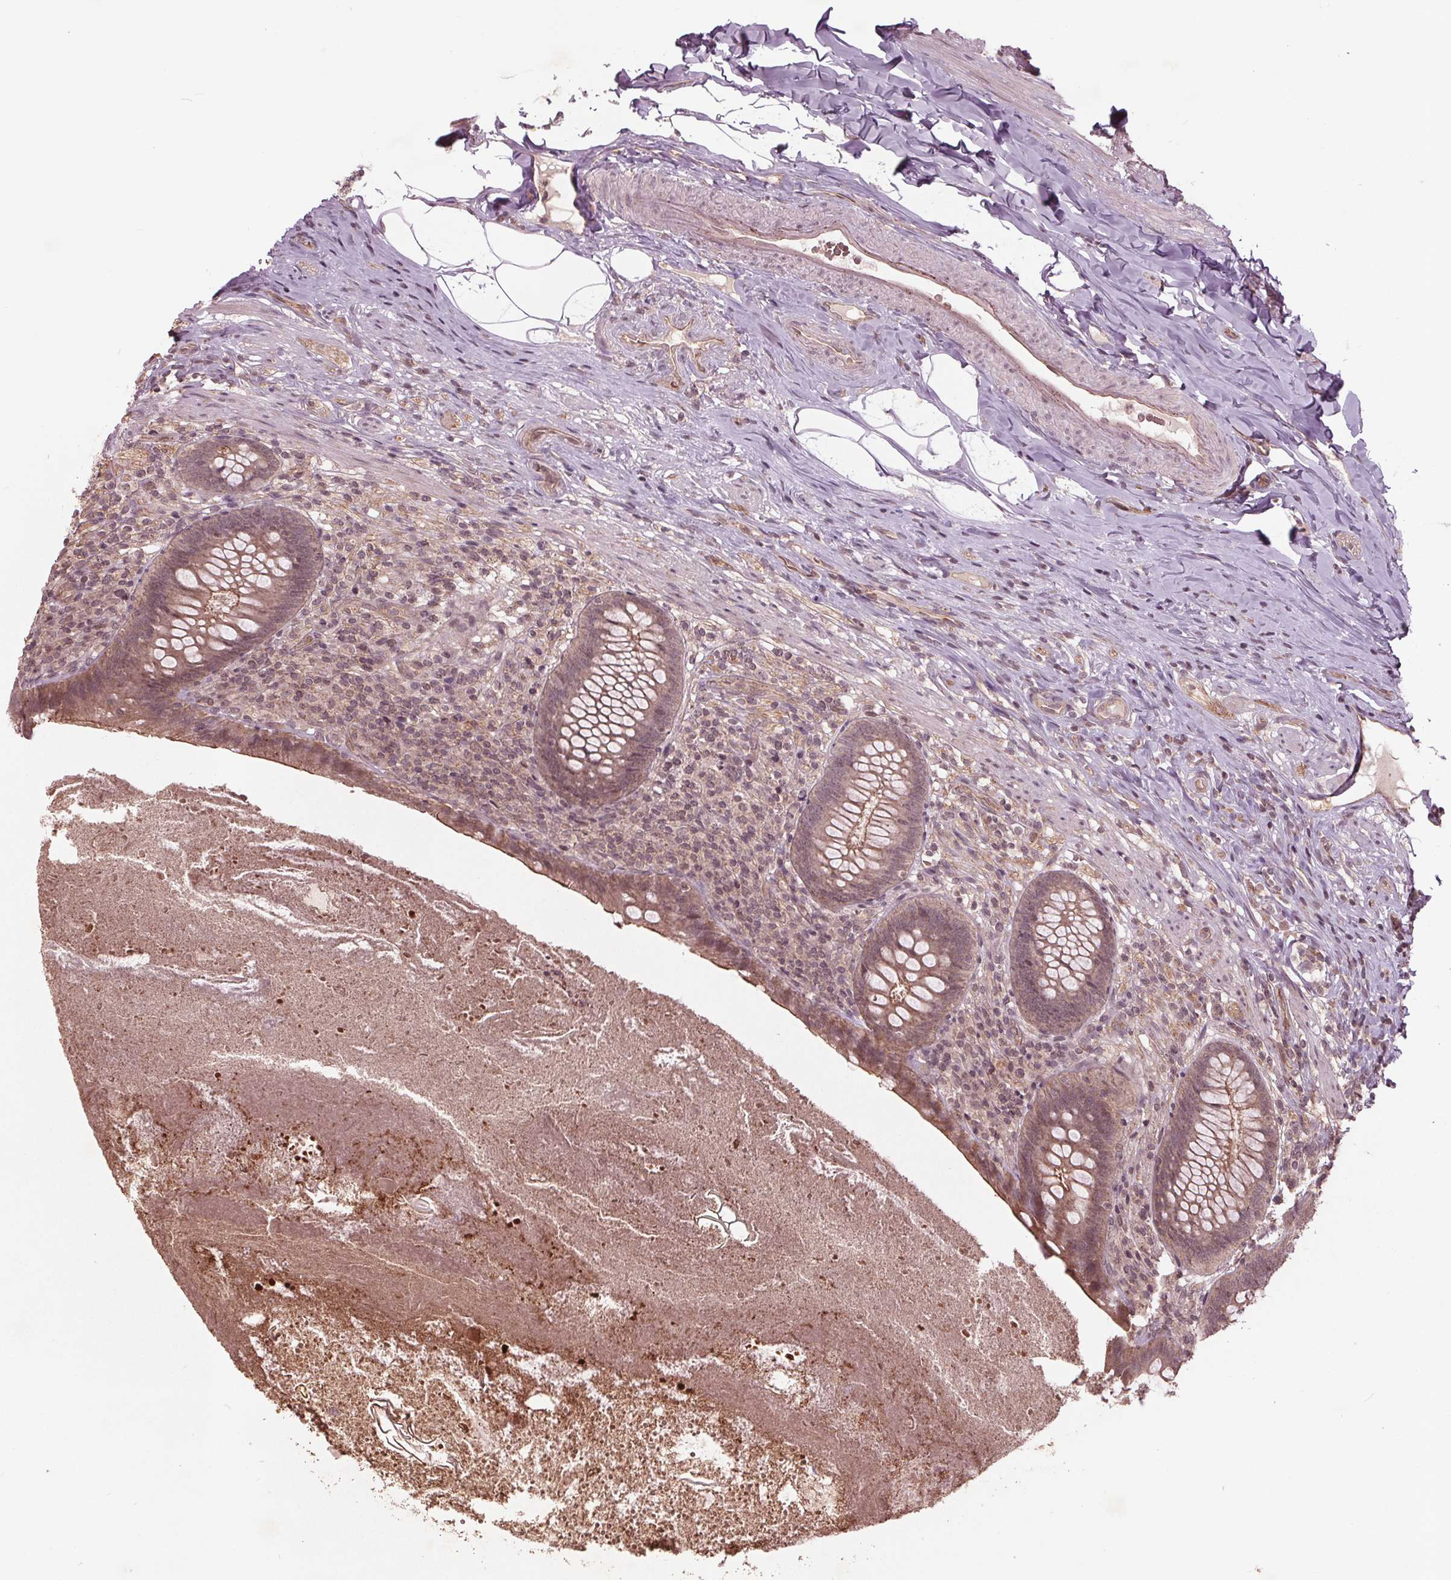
{"staining": {"intensity": "weak", "quantity": "<25%", "location": "cytoplasmic/membranous"}, "tissue": "appendix", "cell_type": "Glandular cells", "image_type": "normal", "snomed": [{"axis": "morphology", "description": "Normal tissue, NOS"}, {"axis": "topography", "description": "Appendix"}], "caption": "Benign appendix was stained to show a protein in brown. There is no significant positivity in glandular cells.", "gene": "BTBD1", "patient": {"sex": "male", "age": 47}}